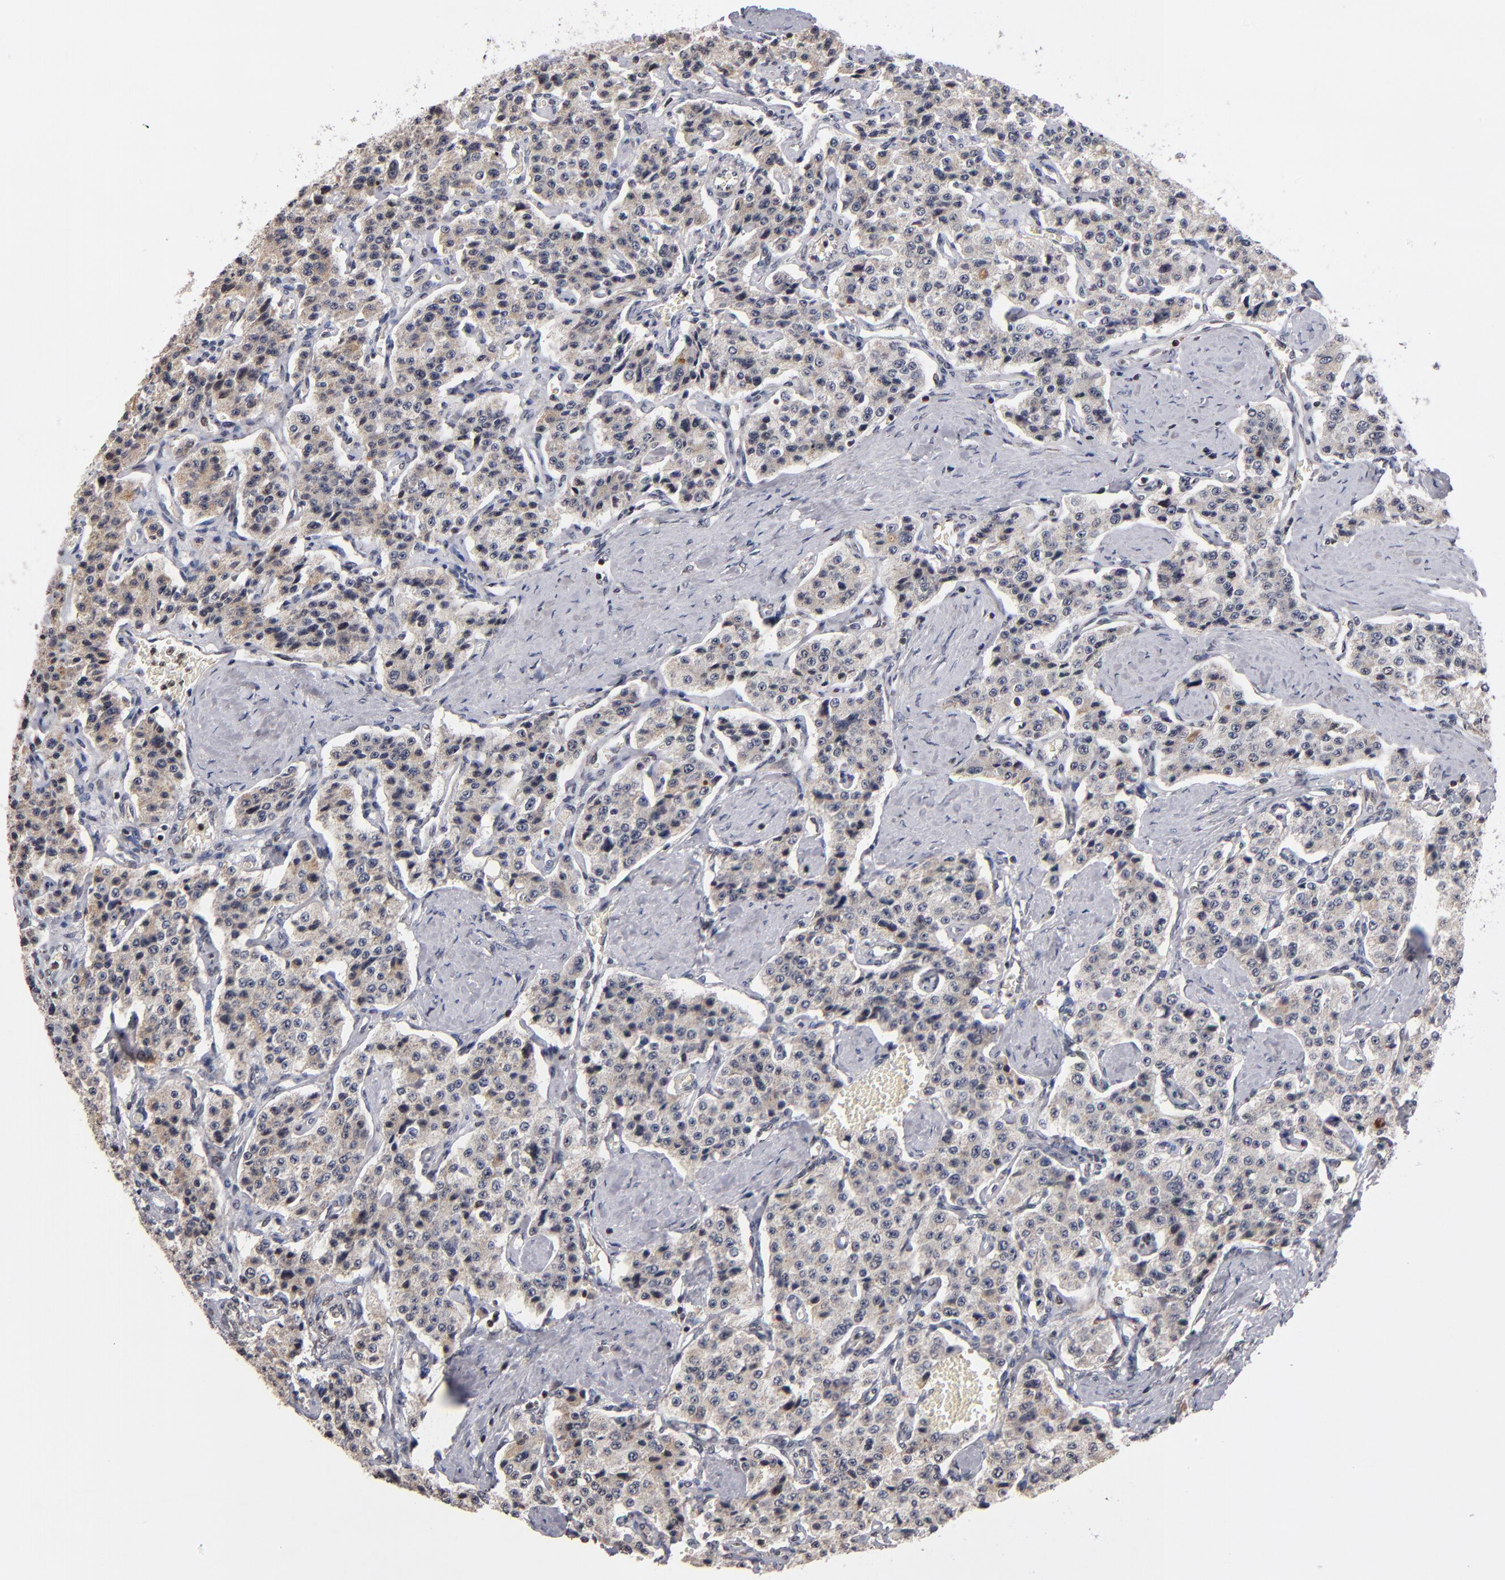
{"staining": {"intensity": "weak", "quantity": "25%-75%", "location": "cytoplasmic/membranous"}, "tissue": "carcinoid", "cell_type": "Tumor cells", "image_type": "cancer", "snomed": [{"axis": "morphology", "description": "Carcinoid, malignant, NOS"}, {"axis": "topography", "description": "Small intestine"}], "caption": "Carcinoid stained for a protein (brown) demonstrates weak cytoplasmic/membranous positive positivity in about 25%-75% of tumor cells.", "gene": "ODF2", "patient": {"sex": "male", "age": 52}}